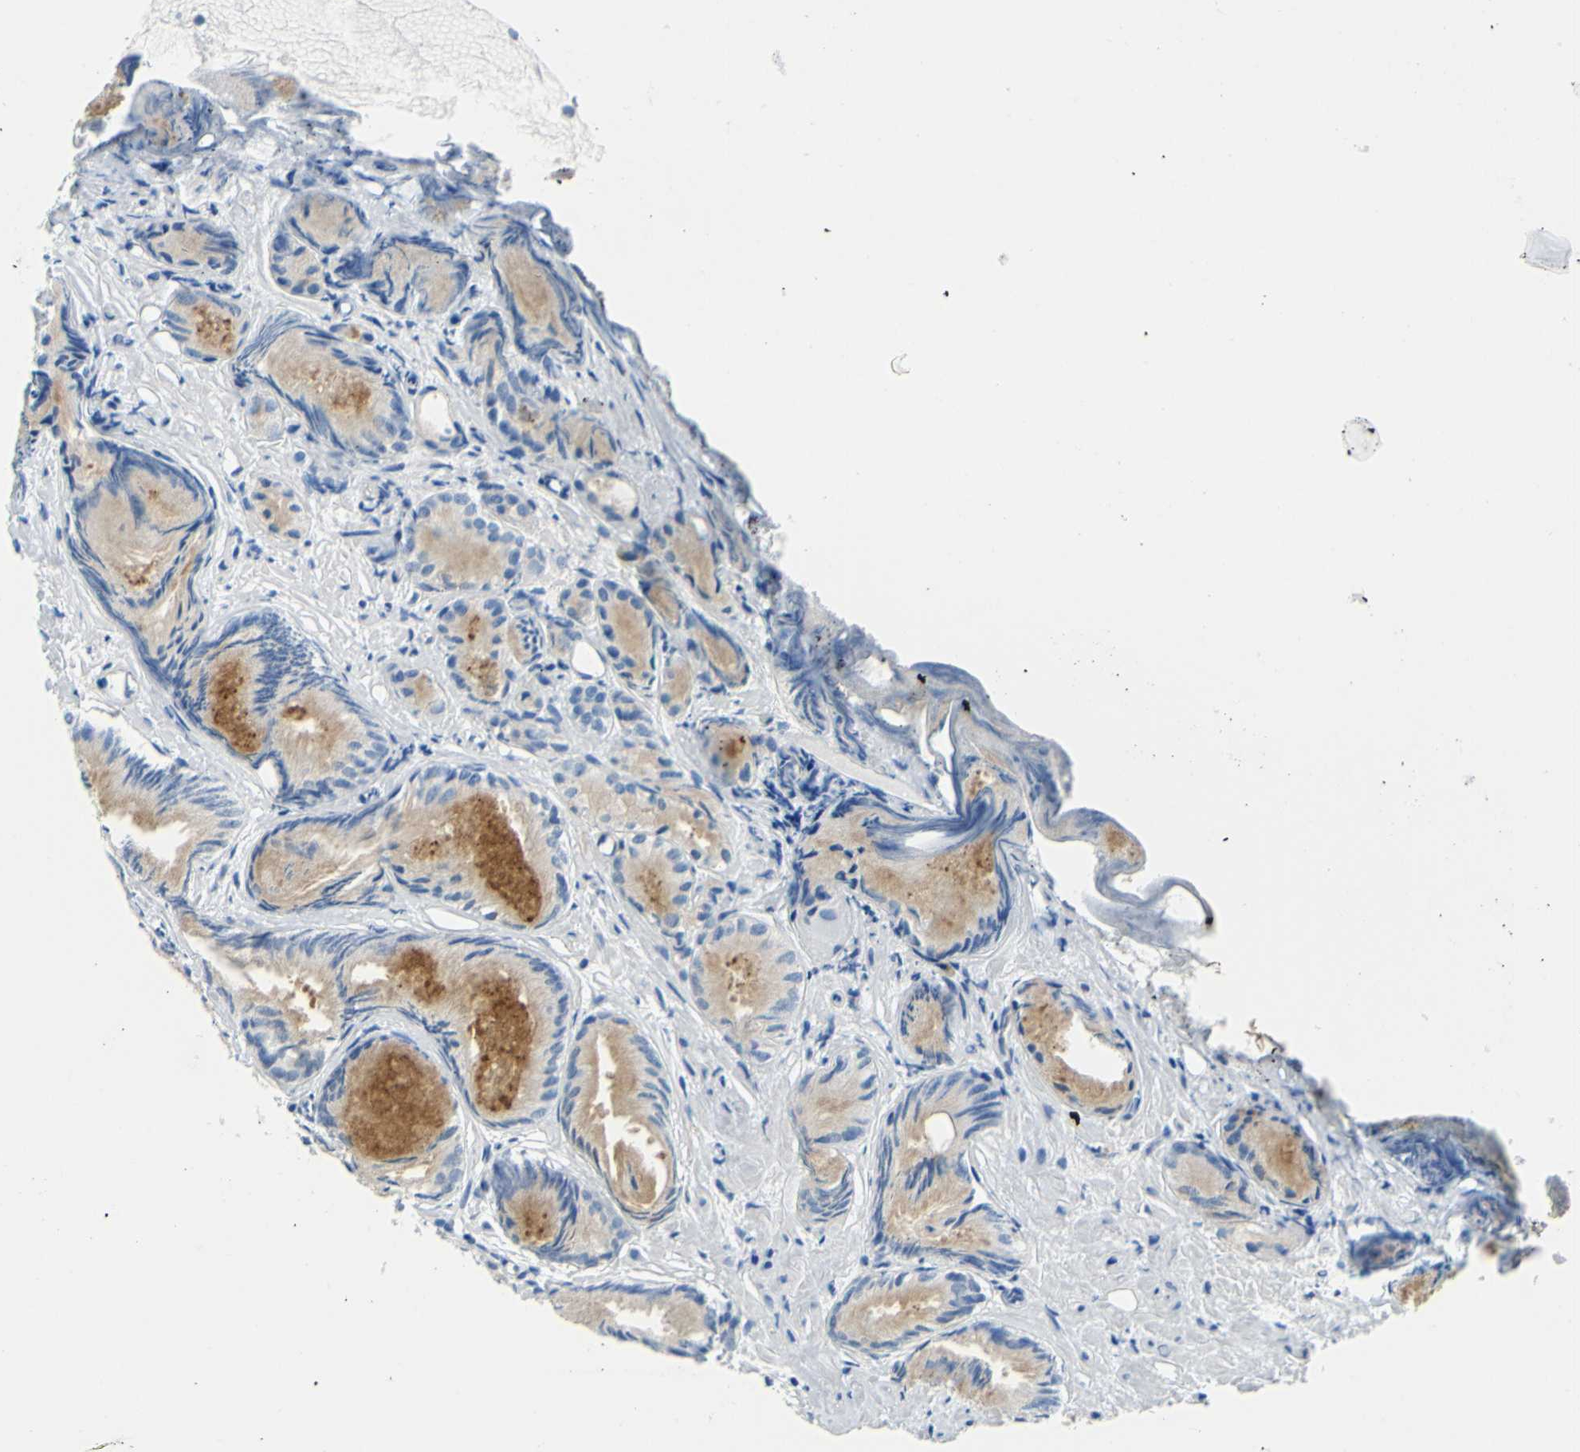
{"staining": {"intensity": "weak", "quantity": ">75%", "location": "cytoplasmic/membranous"}, "tissue": "prostate cancer", "cell_type": "Tumor cells", "image_type": "cancer", "snomed": [{"axis": "morphology", "description": "Adenocarcinoma, Low grade"}, {"axis": "topography", "description": "Prostate"}], "caption": "Protein expression analysis of human prostate cancer reveals weak cytoplasmic/membranous staining in approximately >75% of tumor cells.", "gene": "ARHGAP1", "patient": {"sex": "male", "age": 72}}